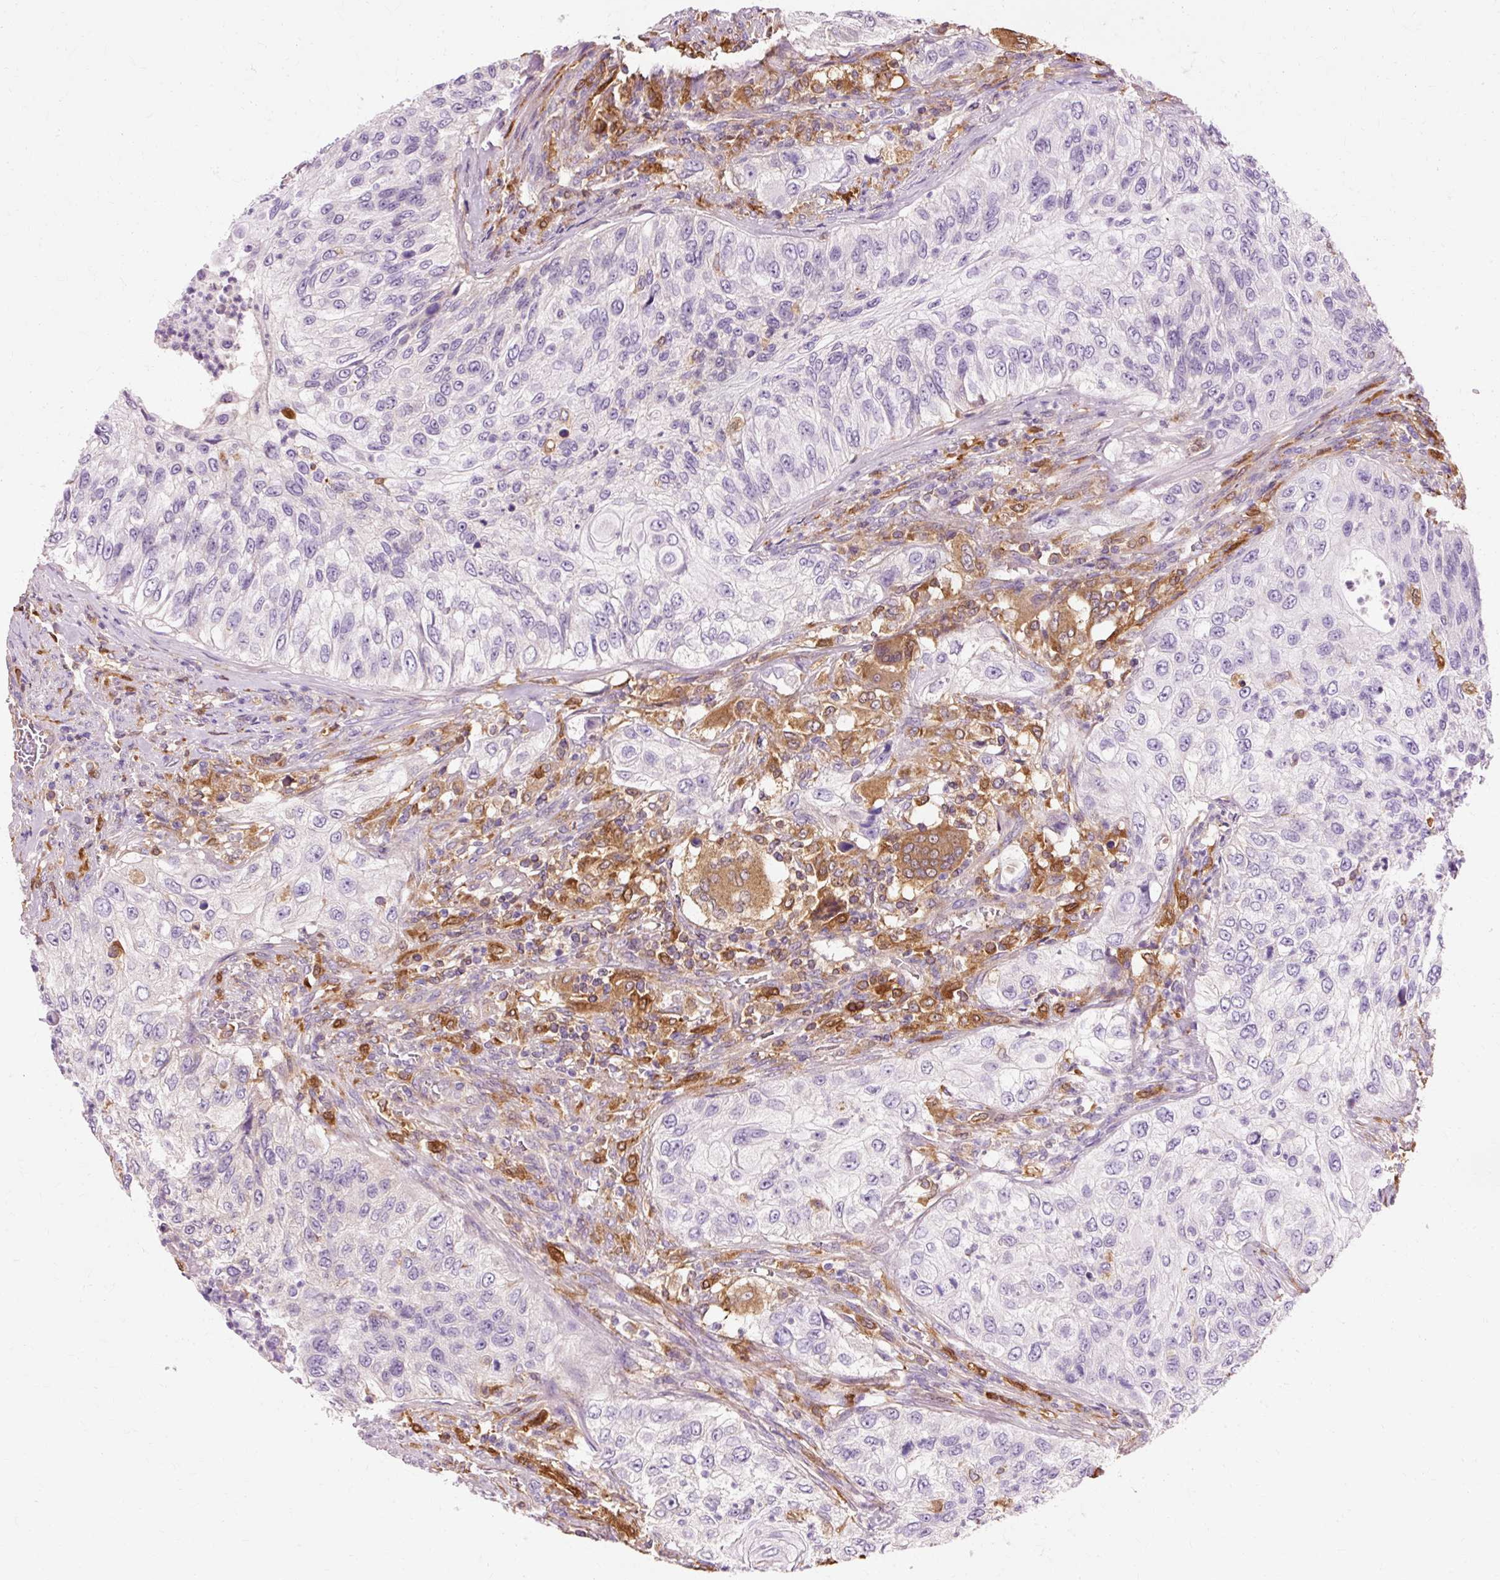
{"staining": {"intensity": "negative", "quantity": "none", "location": "none"}, "tissue": "urothelial cancer", "cell_type": "Tumor cells", "image_type": "cancer", "snomed": [{"axis": "morphology", "description": "Urothelial carcinoma, High grade"}, {"axis": "topography", "description": "Urinary bladder"}], "caption": "Immunohistochemistry (IHC) photomicrograph of human urothelial carcinoma (high-grade) stained for a protein (brown), which reveals no expression in tumor cells. (DAB (3,3'-diaminobenzidine) immunohistochemistry (IHC) visualized using brightfield microscopy, high magnification).", "gene": "GPX1", "patient": {"sex": "female", "age": 60}}